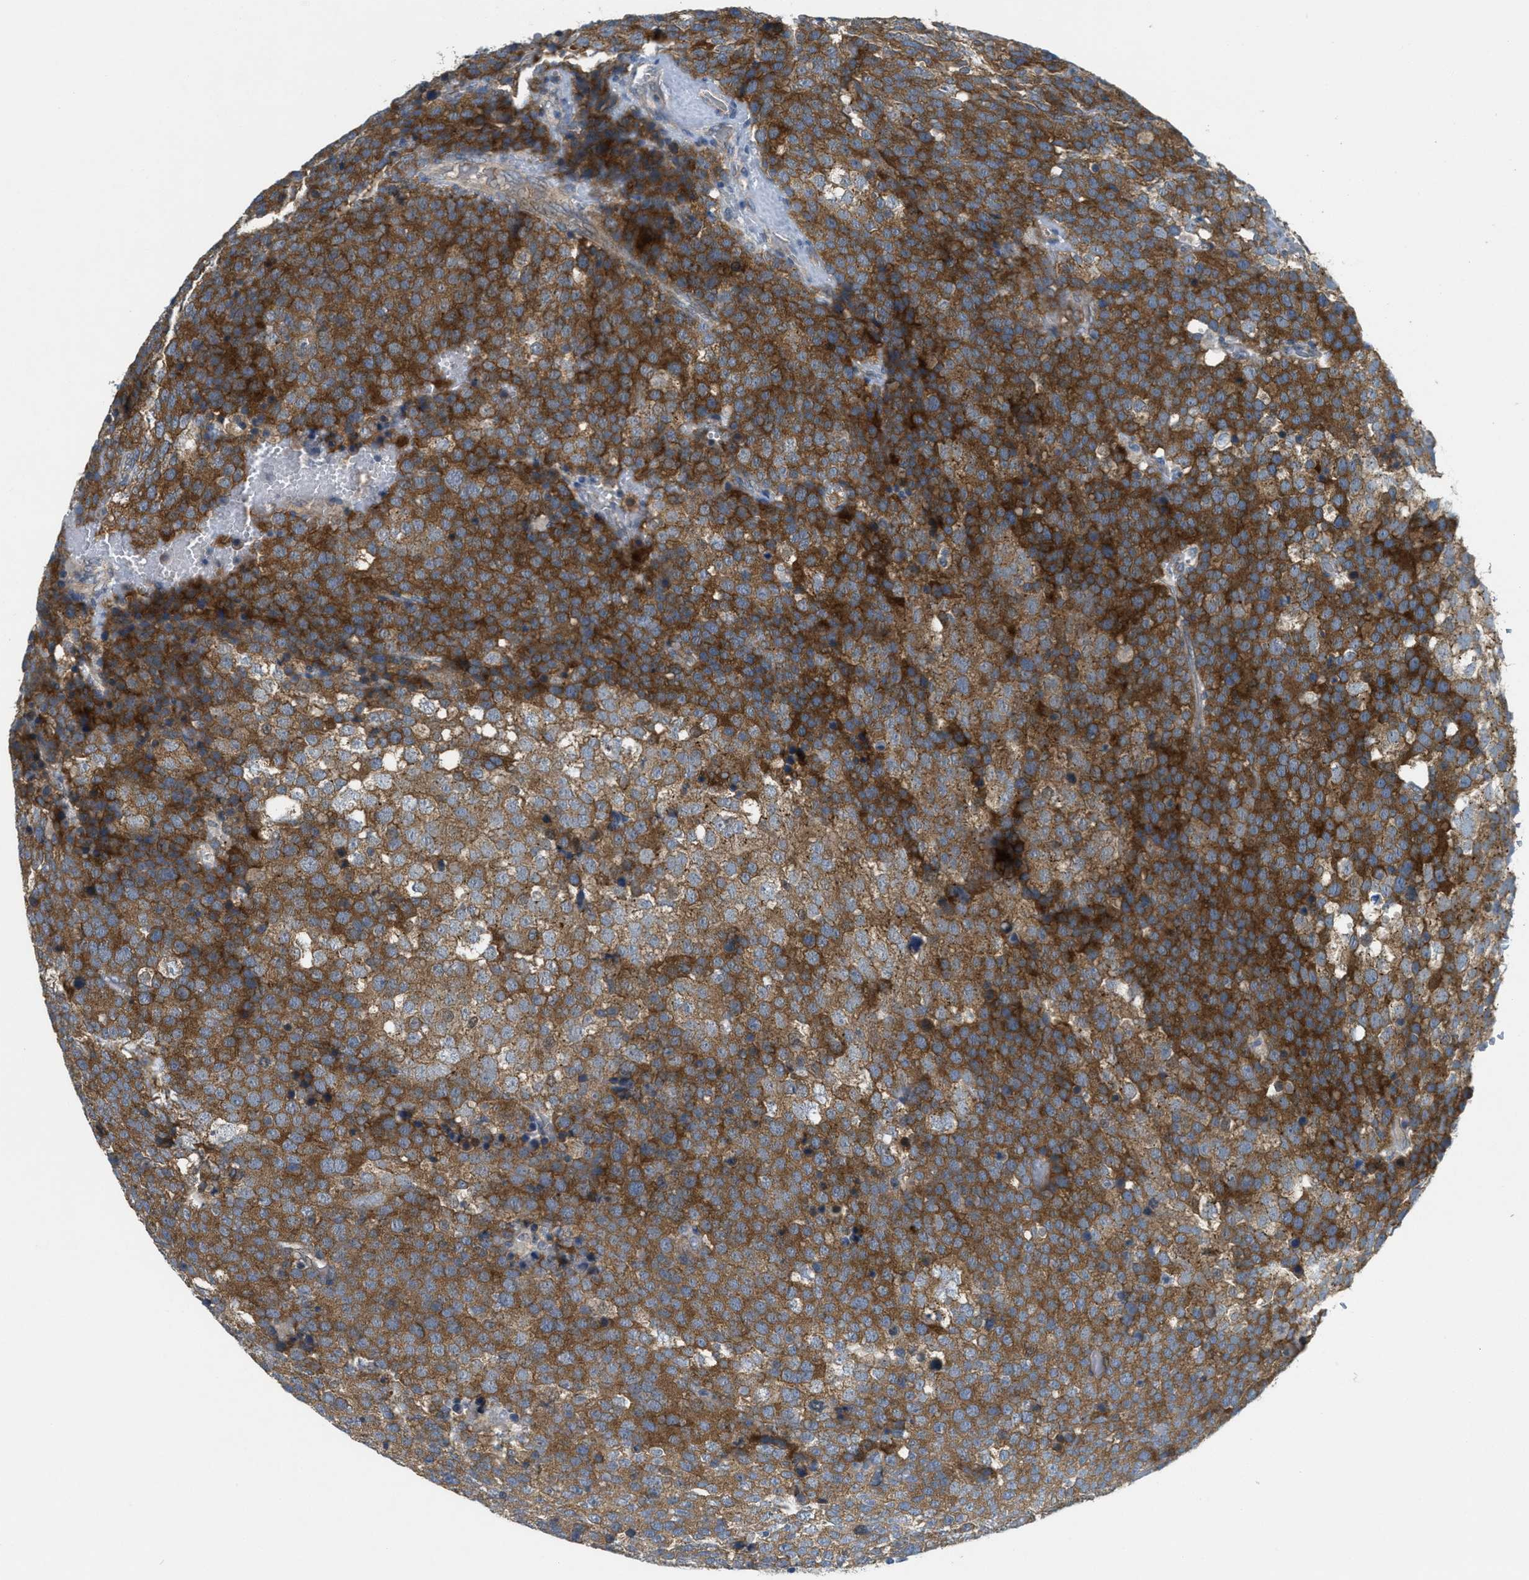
{"staining": {"intensity": "strong", "quantity": ">75%", "location": "cytoplasmic/membranous"}, "tissue": "testis cancer", "cell_type": "Tumor cells", "image_type": "cancer", "snomed": [{"axis": "morphology", "description": "Seminoma, NOS"}, {"axis": "topography", "description": "Testis"}], "caption": "A high-resolution photomicrograph shows immunohistochemistry (IHC) staining of testis cancer (seminoma), which shows strong cytoplasmic/membranous staining in approximately >75% of tumor cells.", "gene": "ZFYVE9", "patient": {"sex": "male", "age": 71}}